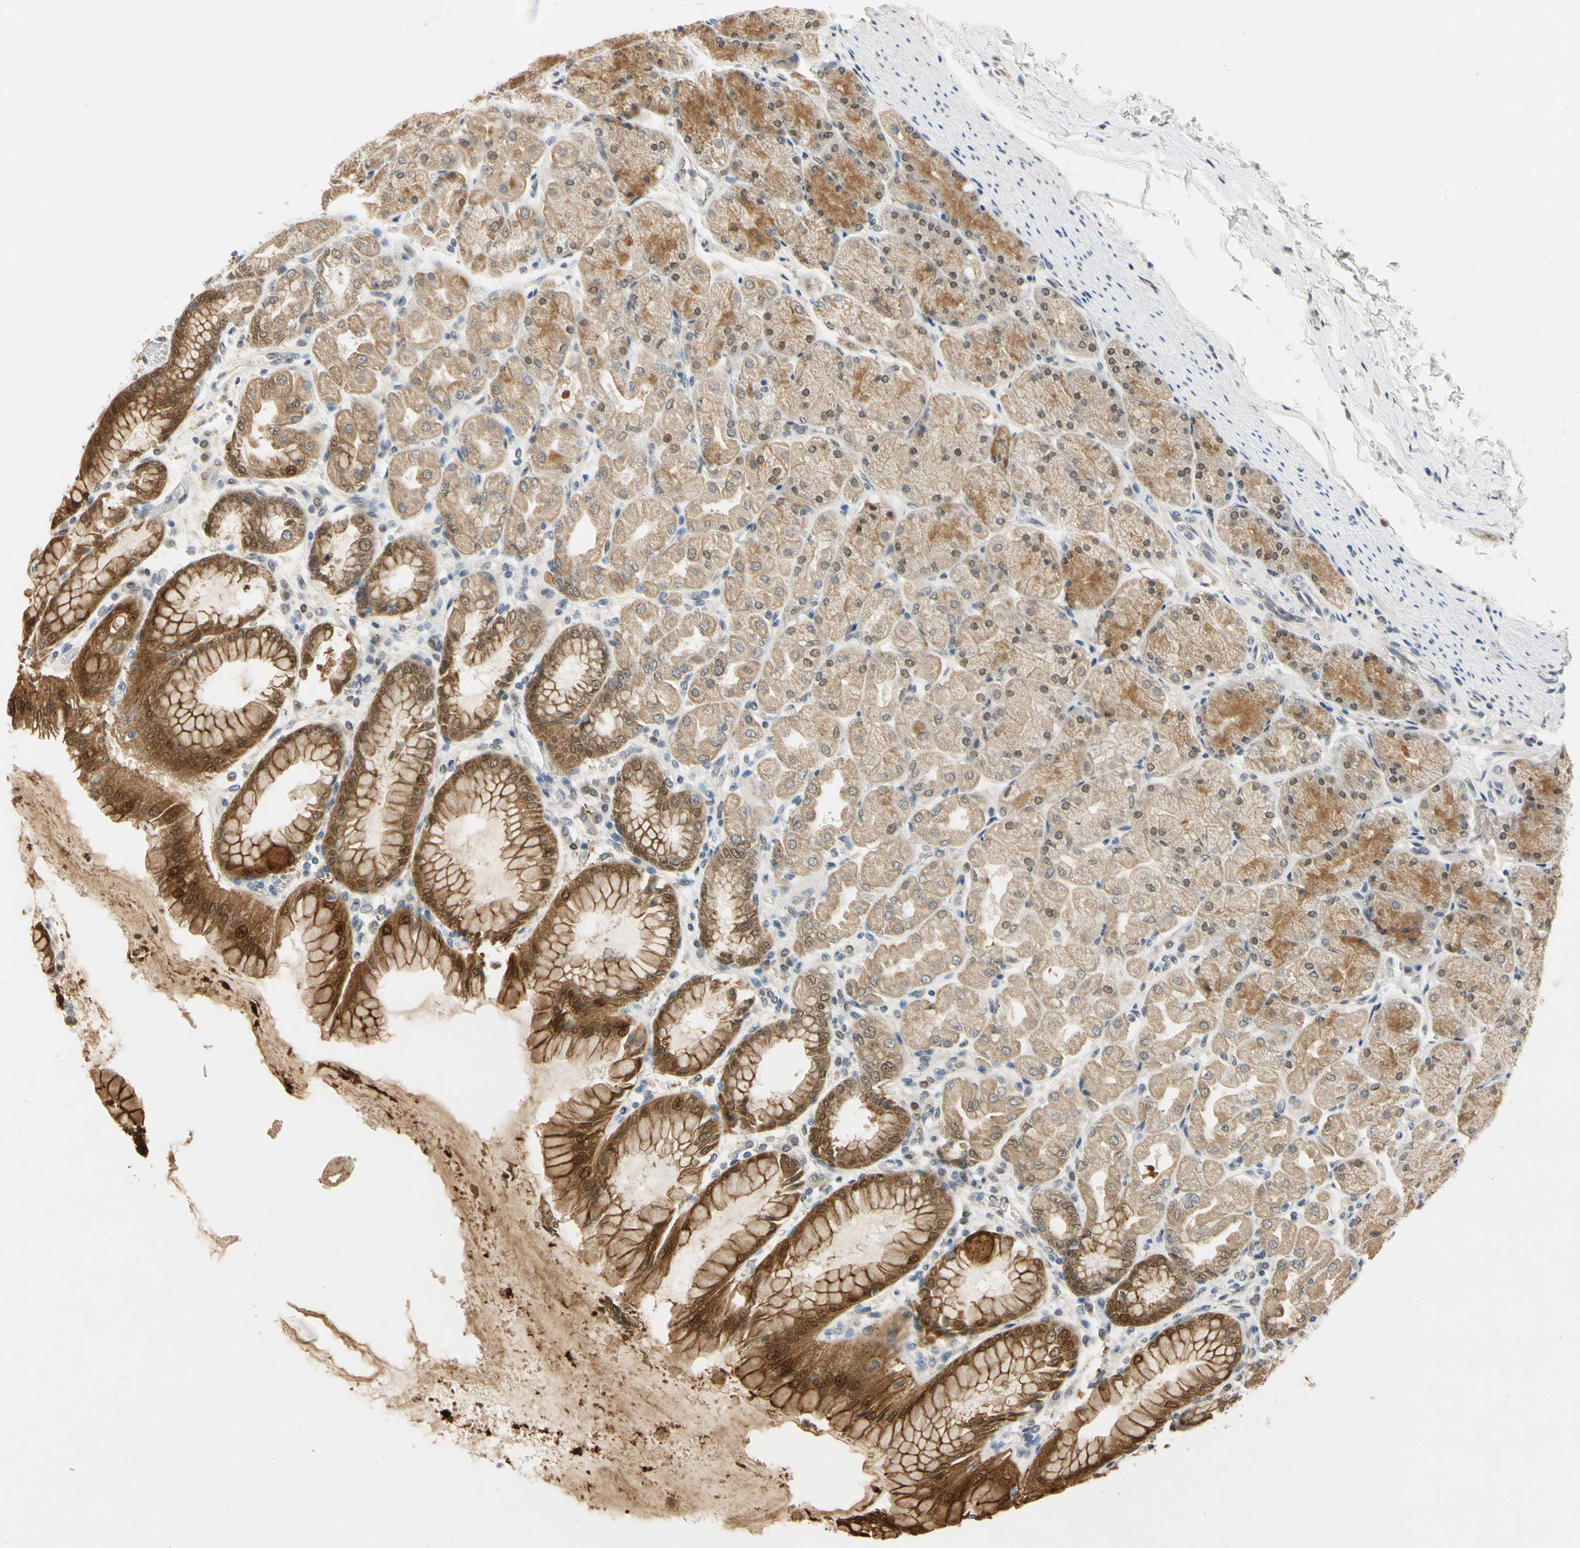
{"staining": {"intensity": "strong", "quantity": "25%-75%", "location": "cytoplasmic/membranous,nuclear"}, "tissue": "stomach", "cell_type": "Glandular cells", "image_type": "normal", "snomed": [{"axis": "morphology", "description": "Normal tissue, NOS"}, {"axis": "topography", "description": "Stomach, upper"}], "caption": "A high amount of strong cytoplasmic/membranous,nuclear expression is identified in approximately 25%-75% of glandular cells in normal stomach. (Stains: DAB in brown, nuclei in blue, Microscopy: brightfield microscopy at high magnification).", "gene": "RIOX2", "patient": {"sex": "female", "age": 56}}